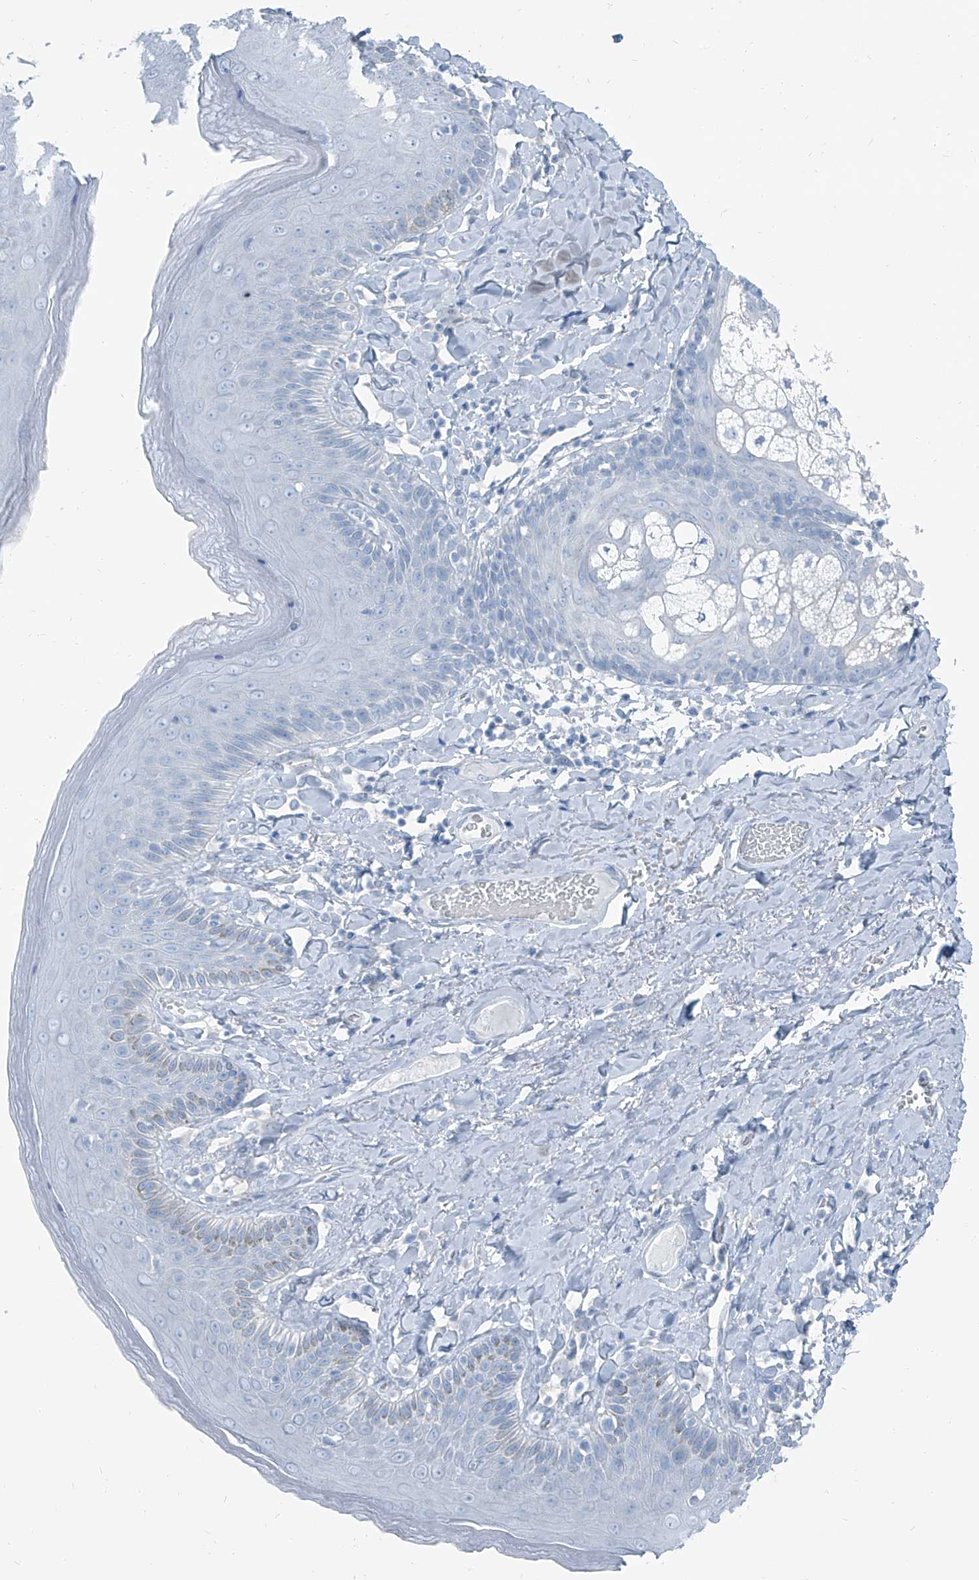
{"staining": {"intensity": "weak", "quantity": "<25%", "location": "cytoplasmic/membranous"}, "tissue": "skin", "cell_type": "Epidermal cells", "image_type": "normal", "snomed": [{"axis": "morphology", "description": "Normal tissue, NOS"}, {"axis": "topography", "description": "Anal"}], "caption": "High power microscopy micrograph of an immunohistochemistry (IHC) image of unremarkable skin, revealing no significant expression in epidermal cells. Brightfield microscopy of IHC stained with DAB (3,3'-diaminobenzidine) (brown) and hematoxylin (blue), captured at high magnification.", "gene": "RGN", "patient": {"sex": "male", "age": 69}}